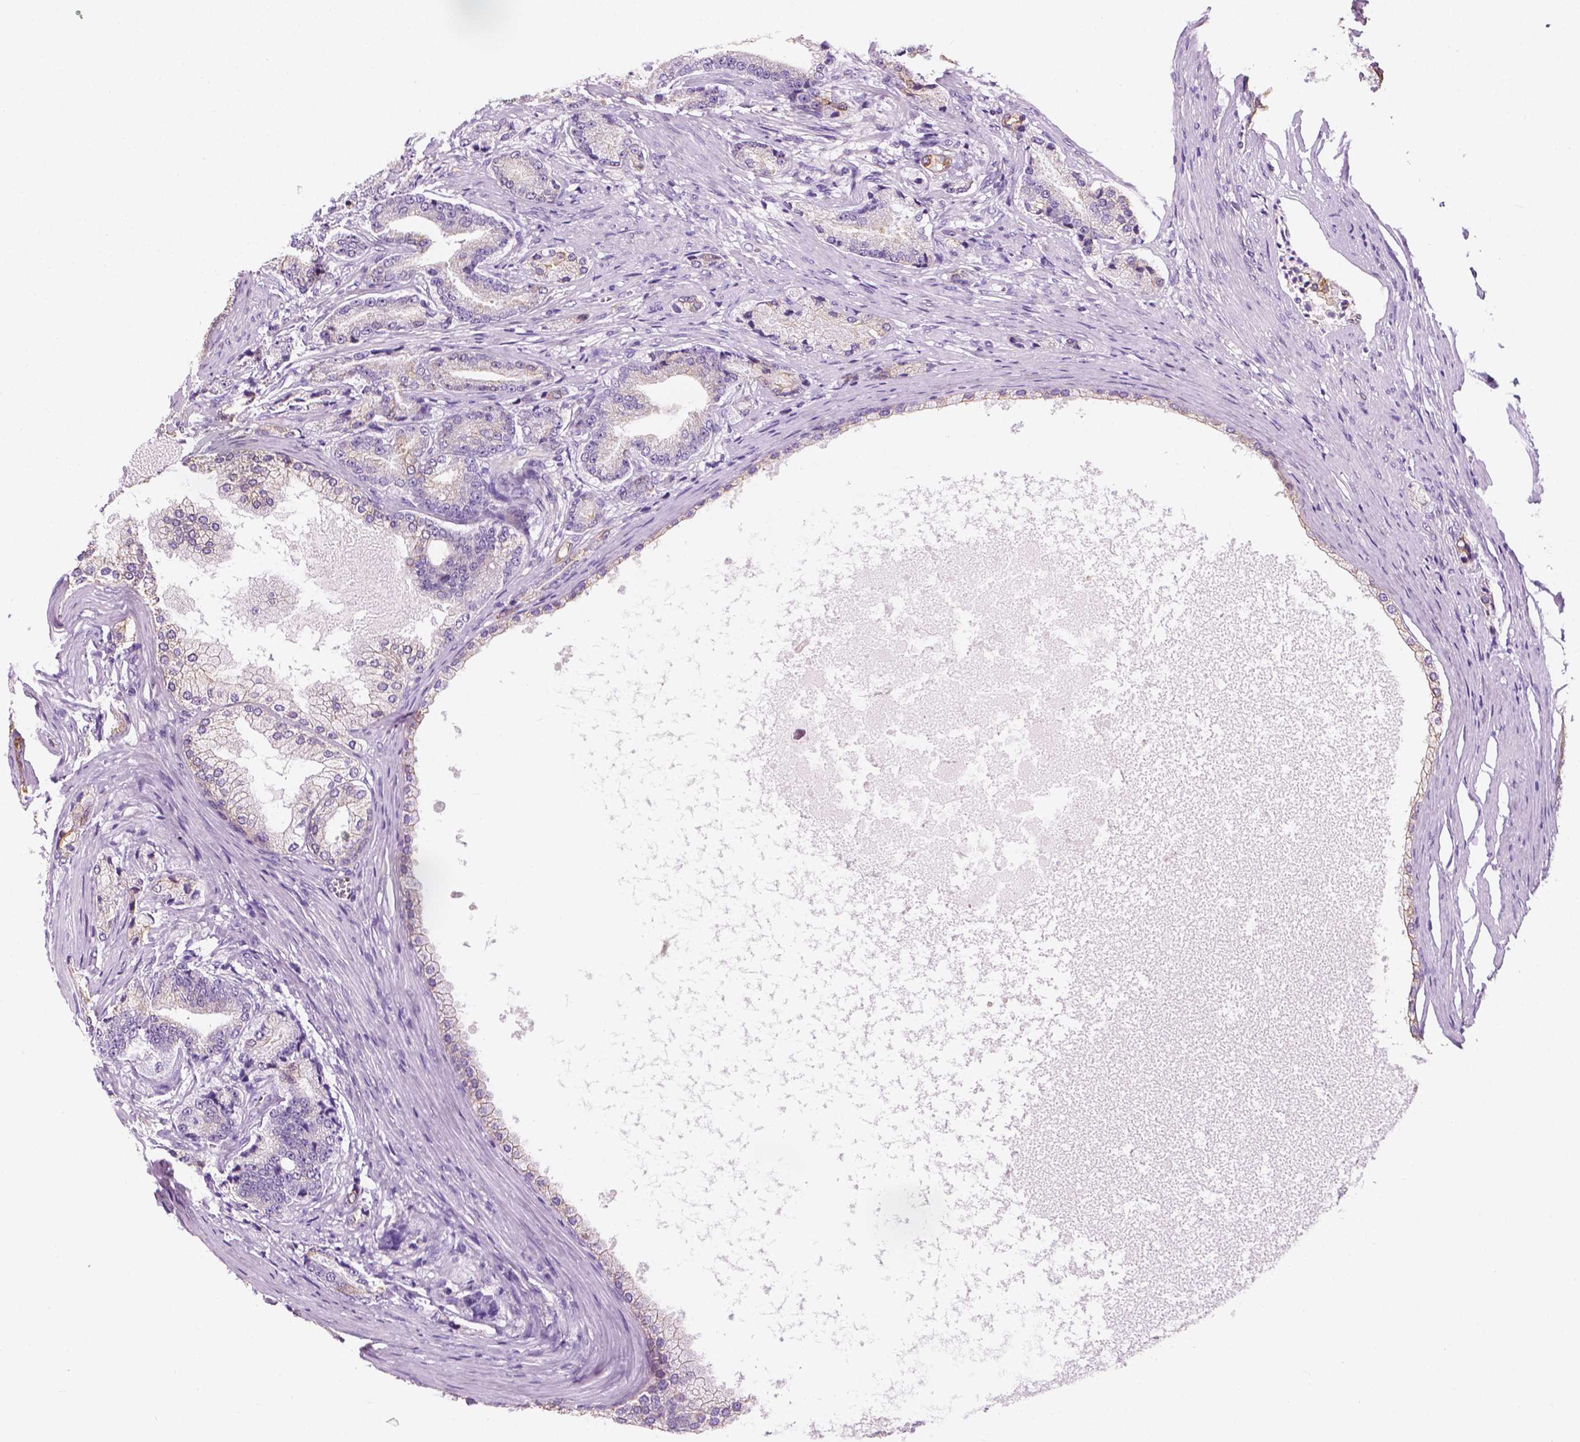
{"staining": {"intensity": "negative", "quantity": "none", "location": "none"}, "tissue": "prostate cancer", "cell_type": "Tumor cells", "image_type": "cancer", "snomed": [{"axis": "morphology", "description": "Adenocarcinoma, High grade"}, {"axis": "topography", "description": "Prostate and seminal vesicle, NOS"}], "caption": "The micrograph demonstrates no staining of tumor cells in adenocarcinoma (high-grade) (prostate). Nuclei are stained in blue.", "gene": "PPL", "patient": {"sex": "male", "age": 61}}